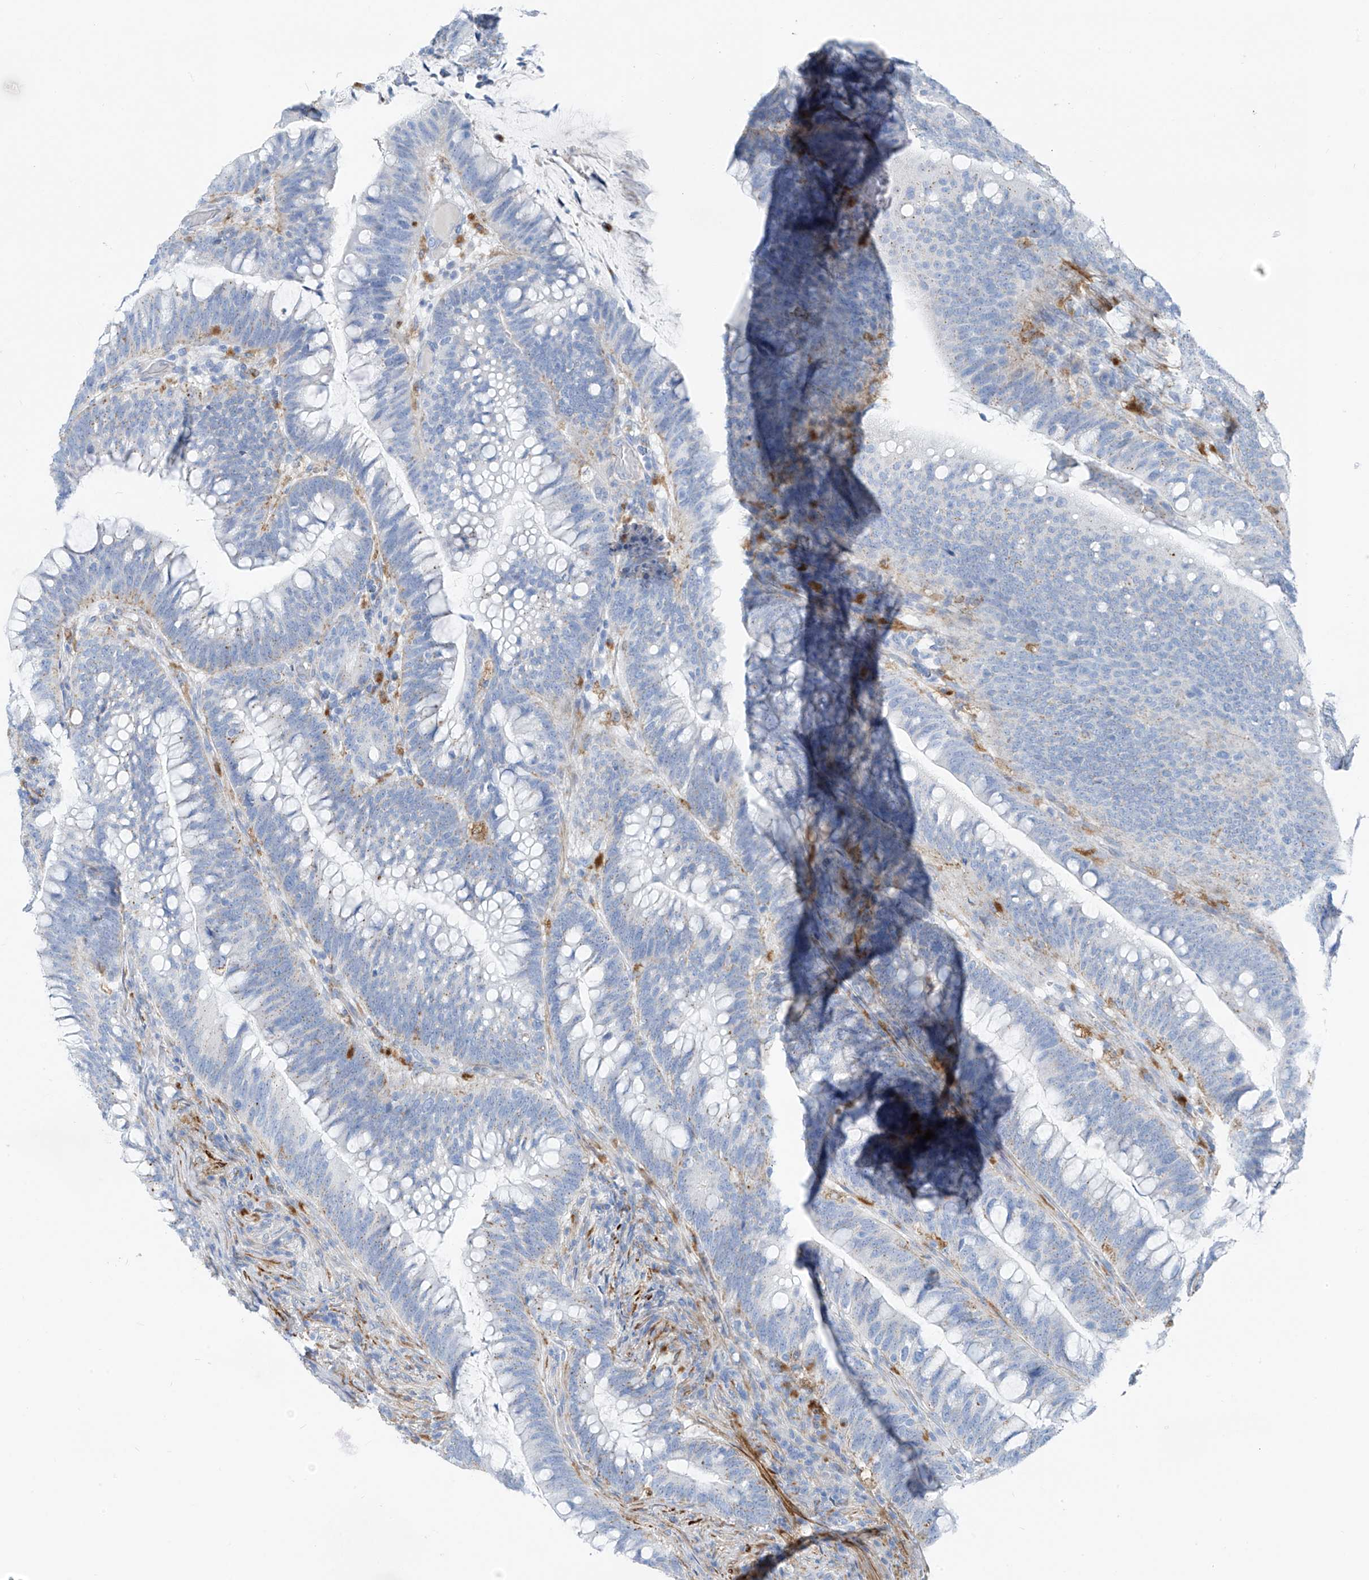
{"staining": {"intensity": "moderate", "quantity": "<25%", "location": "cytoplasmic/membranous"}, "tissue": "colorectal cancer", "cell_type": "Tumor cells", "image_type": "cancer", "snomed": [{"axis": "morphology", "description": "Adenocarcinoma, NOS"}, {"axis": "topography", "description": "Colon"}], "caption": "A histopathology image of human colorectal cancer (adenocarcinoma) stained for a protein exhibits moderate cytoplasmic/membranous brown staining in tumor cells.", "gene": "GLMP", "patient": {"sex": "female", "age": 66}}